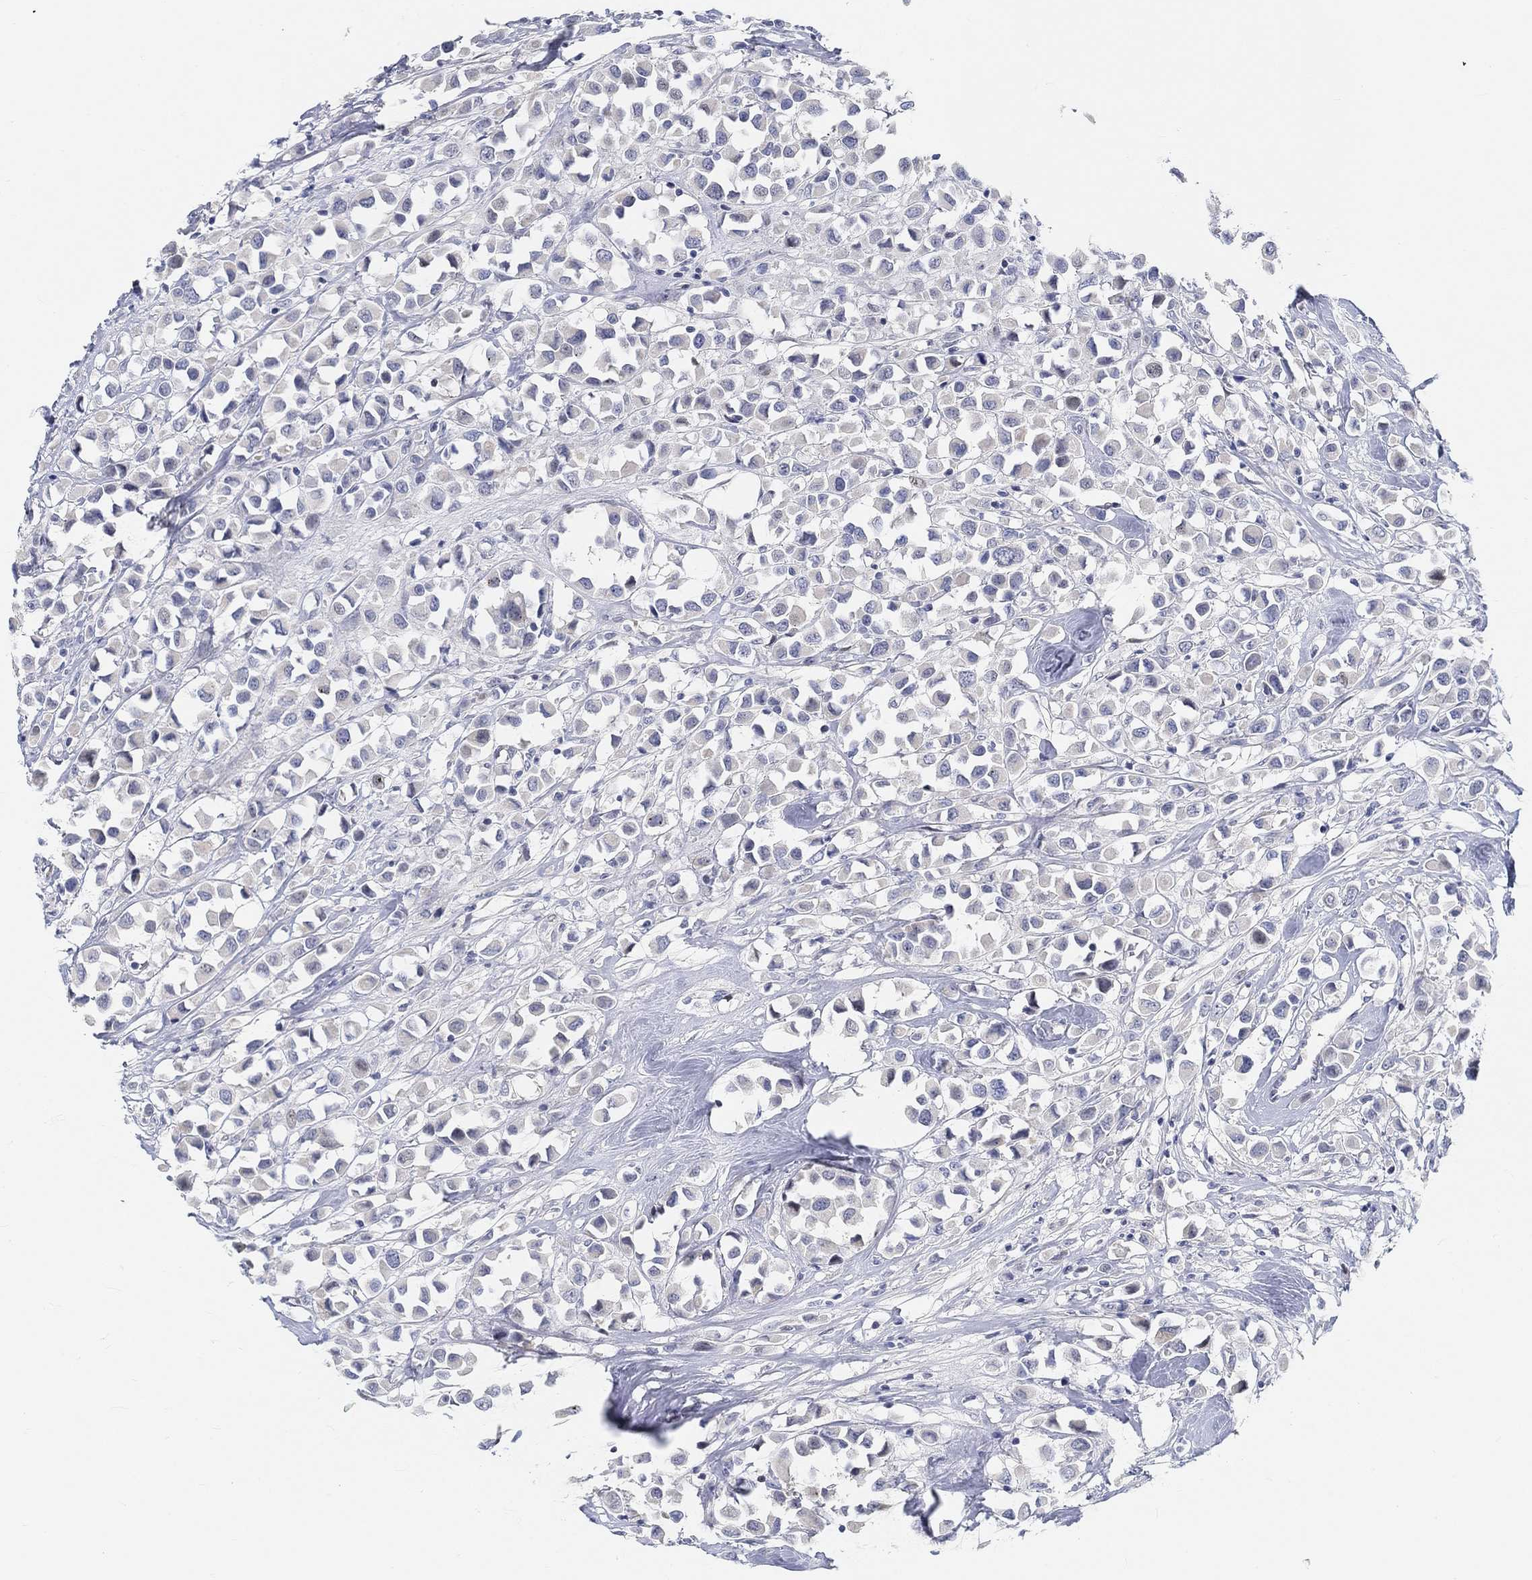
{"staining": {"intensity": "negative", "quantity": "none", "location": "none"}, "tissue": "breast cancer", "cell_type": "Tumor cells", "image_type": "cancer", "snomed": [{"axis": "morphology", "description": "Duct carcinoma"}, {"axis": "topography", "description": "Breast"}], "caption": "The IHC image has no significant expression in tumor cells of breast cancer tissue. Brightfield microscopy of immunohistochemistry (IHC) stained with DAB (brown) and hematoxylin (blue), captured at high magnification.", "gene": "SNTG2", "patient": {"sex": "female", "age": 61}}